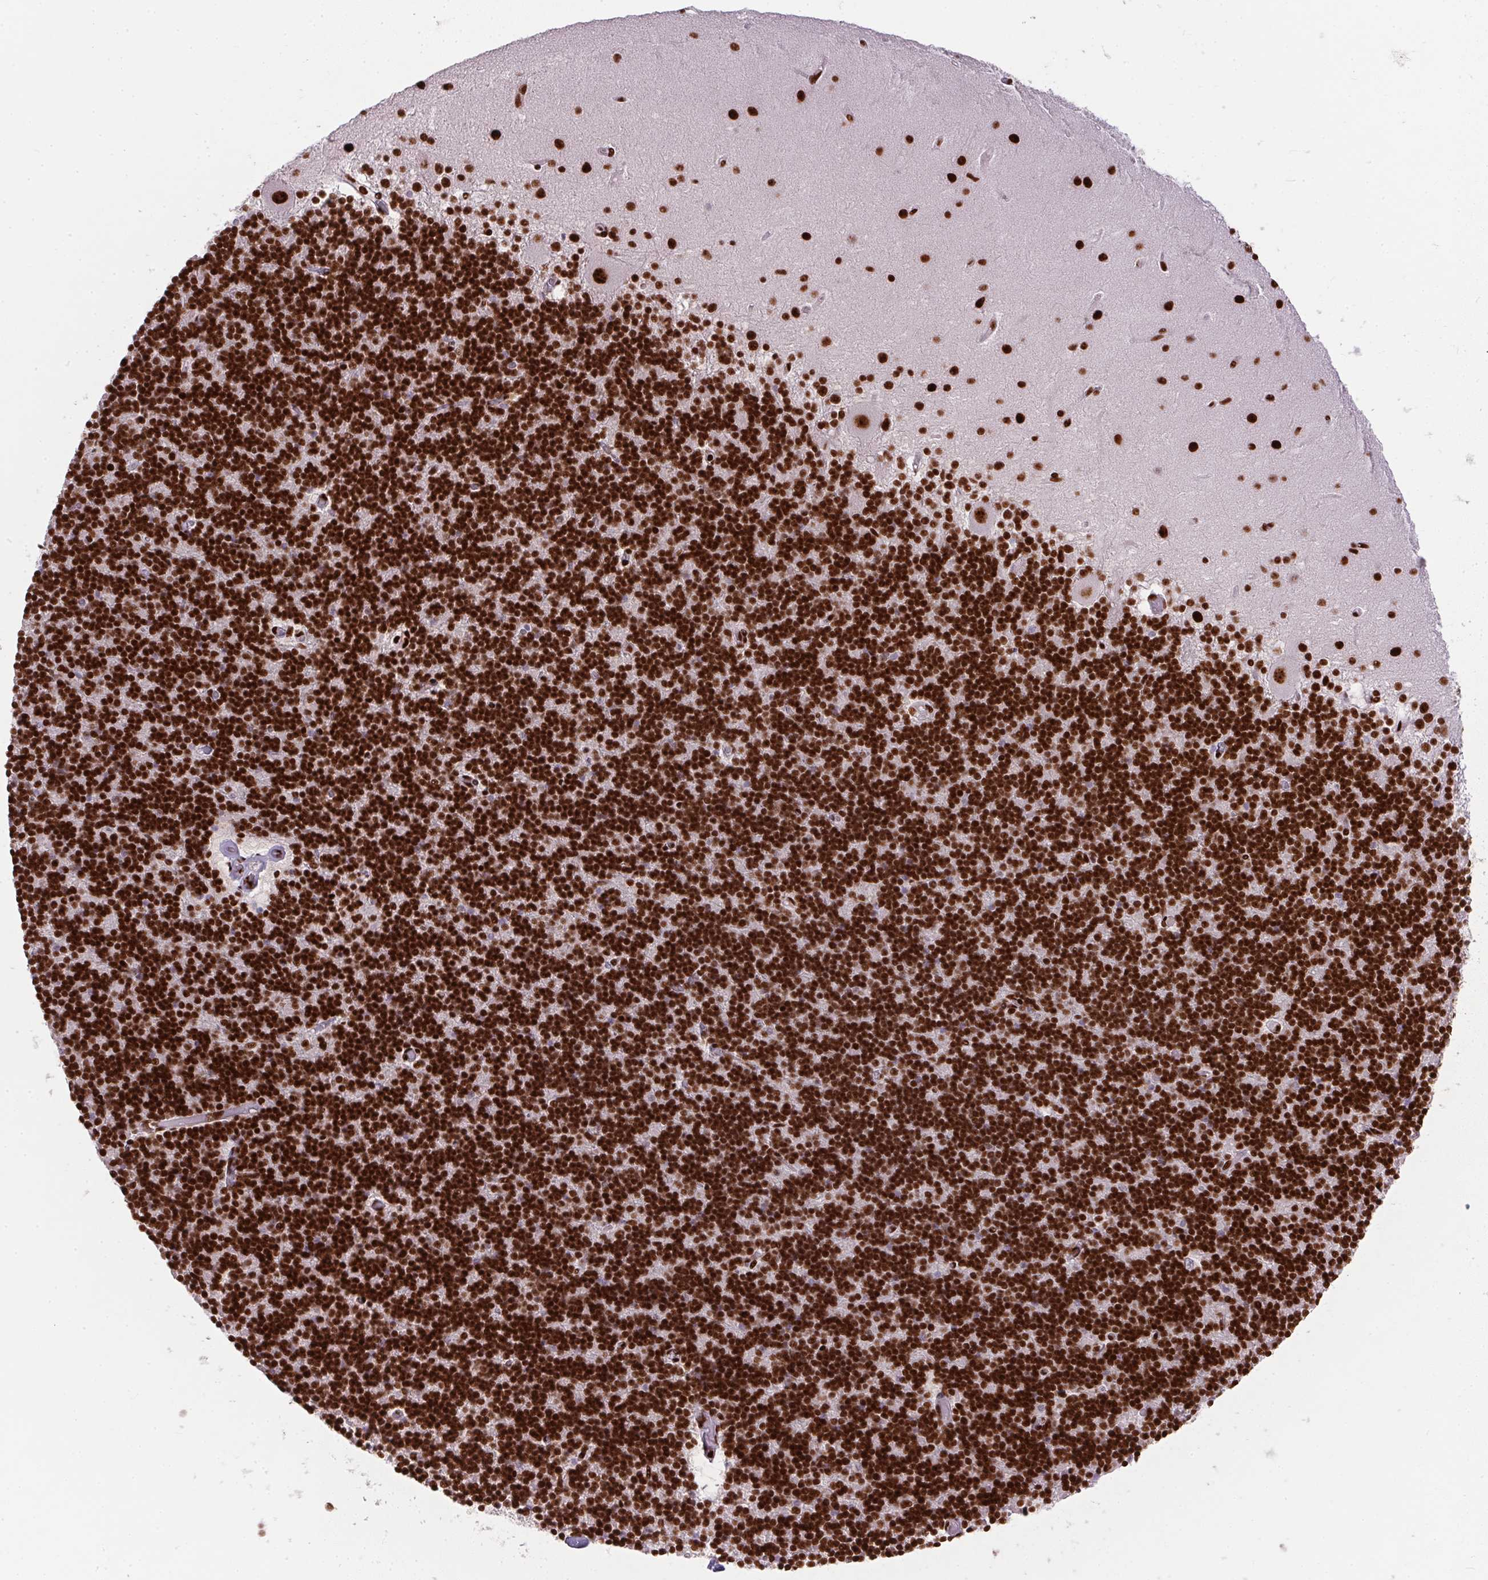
{"staining": {"intensity": "strong", "quantity": ">75%", "location": "nuclear"}, "tissue": "cerebellum", "cell_type": "Cells in granular layer", "image_type": "normal", "snomed": [{"axis": "morphology", "description": "Normal tissue, NOS"}, {"axis": "topography", "description": "Cerebellum"}], "caption": "There is high levels of strong nuclear expression in cells in granular layer of normal cerebellum, as demonstrated by immunohistochemical staining (brown color).", "gene": "PAGE3", "patient": {"sex": "male", "age": 70}}